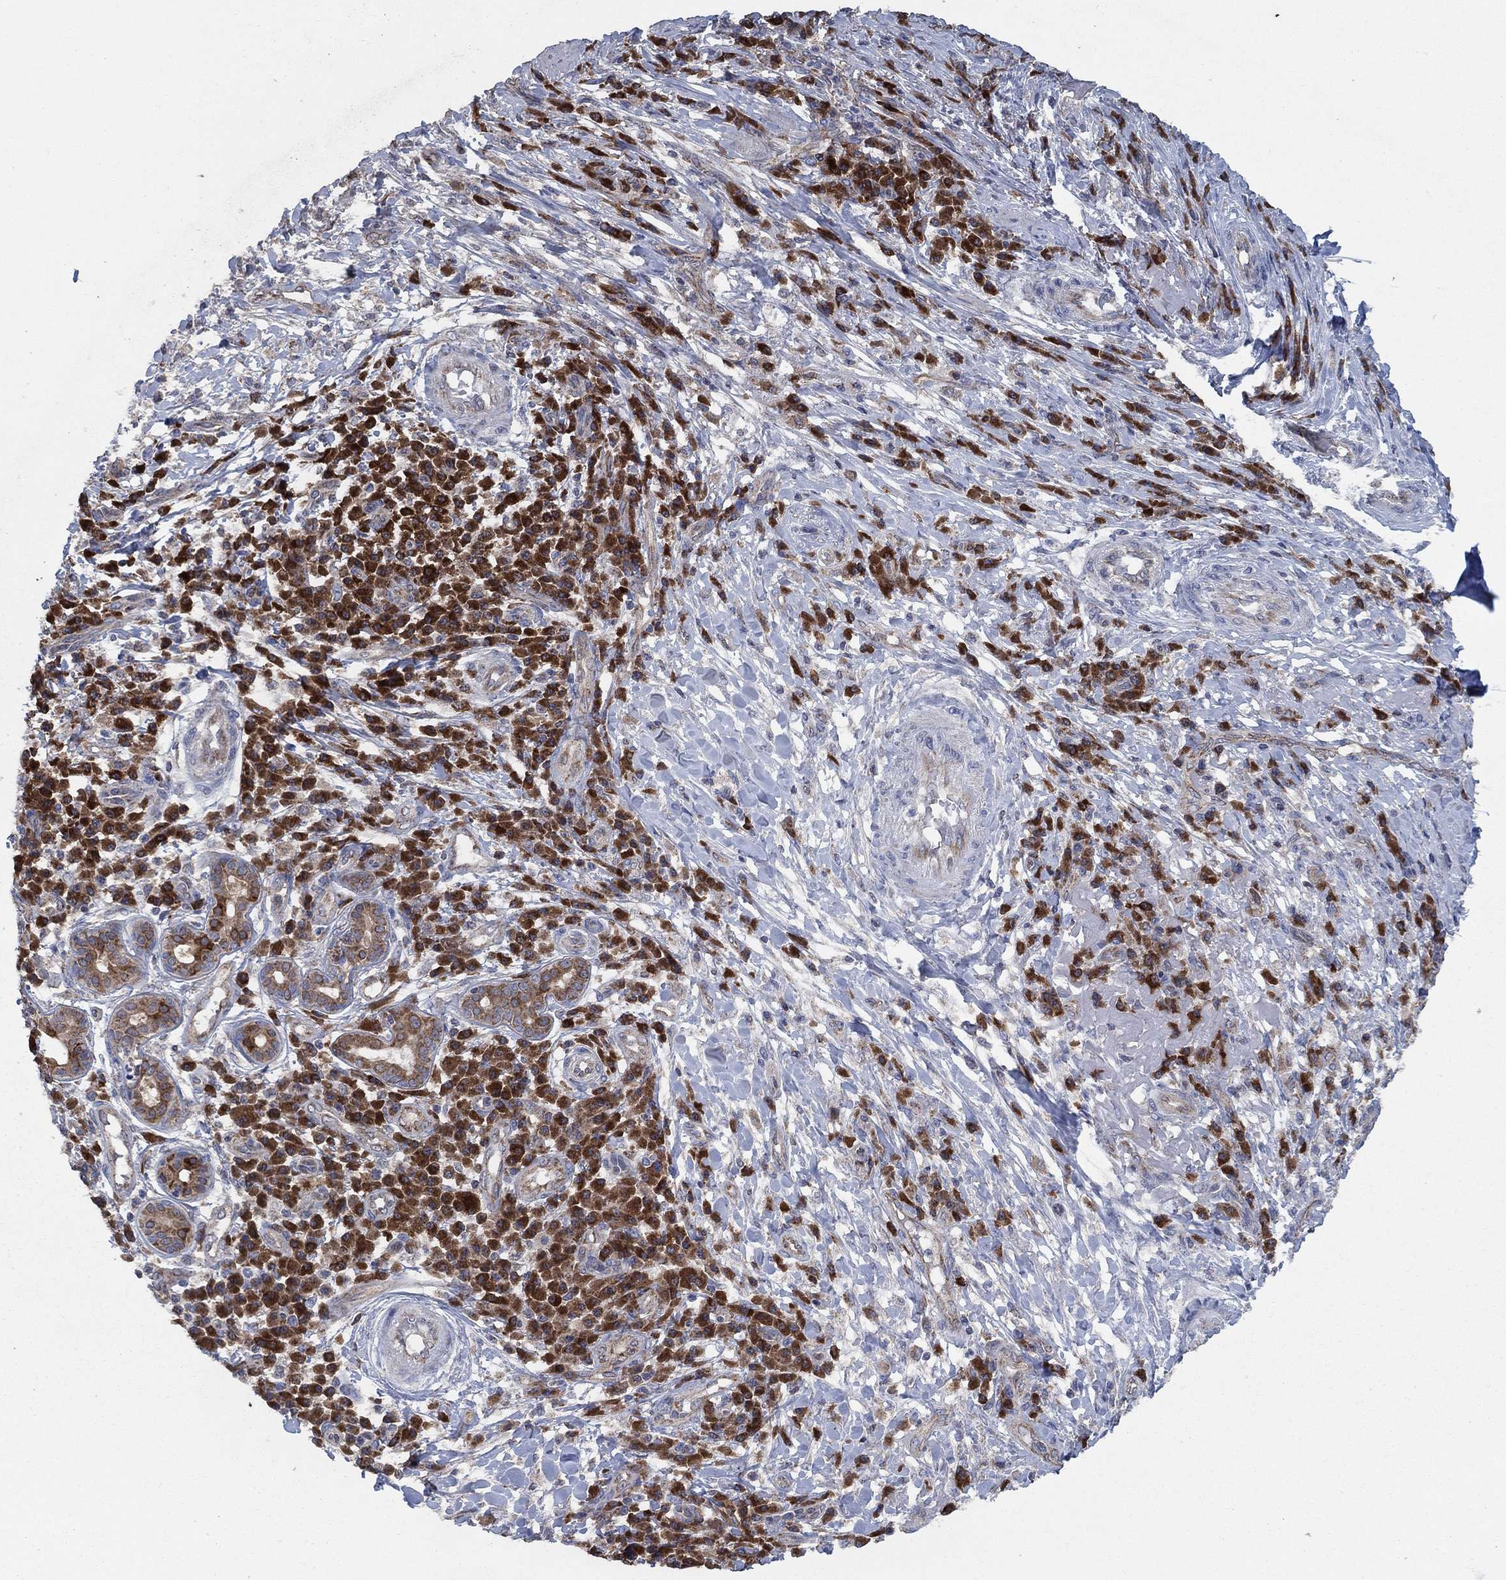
{"staining": {"intensity": "negative", "quantity": "none", "location": "none"}, "tissue": "skin cancer", "cell_type": "Tumor cells", "image_type": "cancer", "snomed": [{"axis": "morphology", "description": "Squamous cell carcinoma, NOS"}, {"axis": "topography", "description": "Skin"}], "caption": "Tumor cells are negative for protein expression in human skin cancer.", "gene": "HID1", "patient": {"sex": "male", "age": 92}}